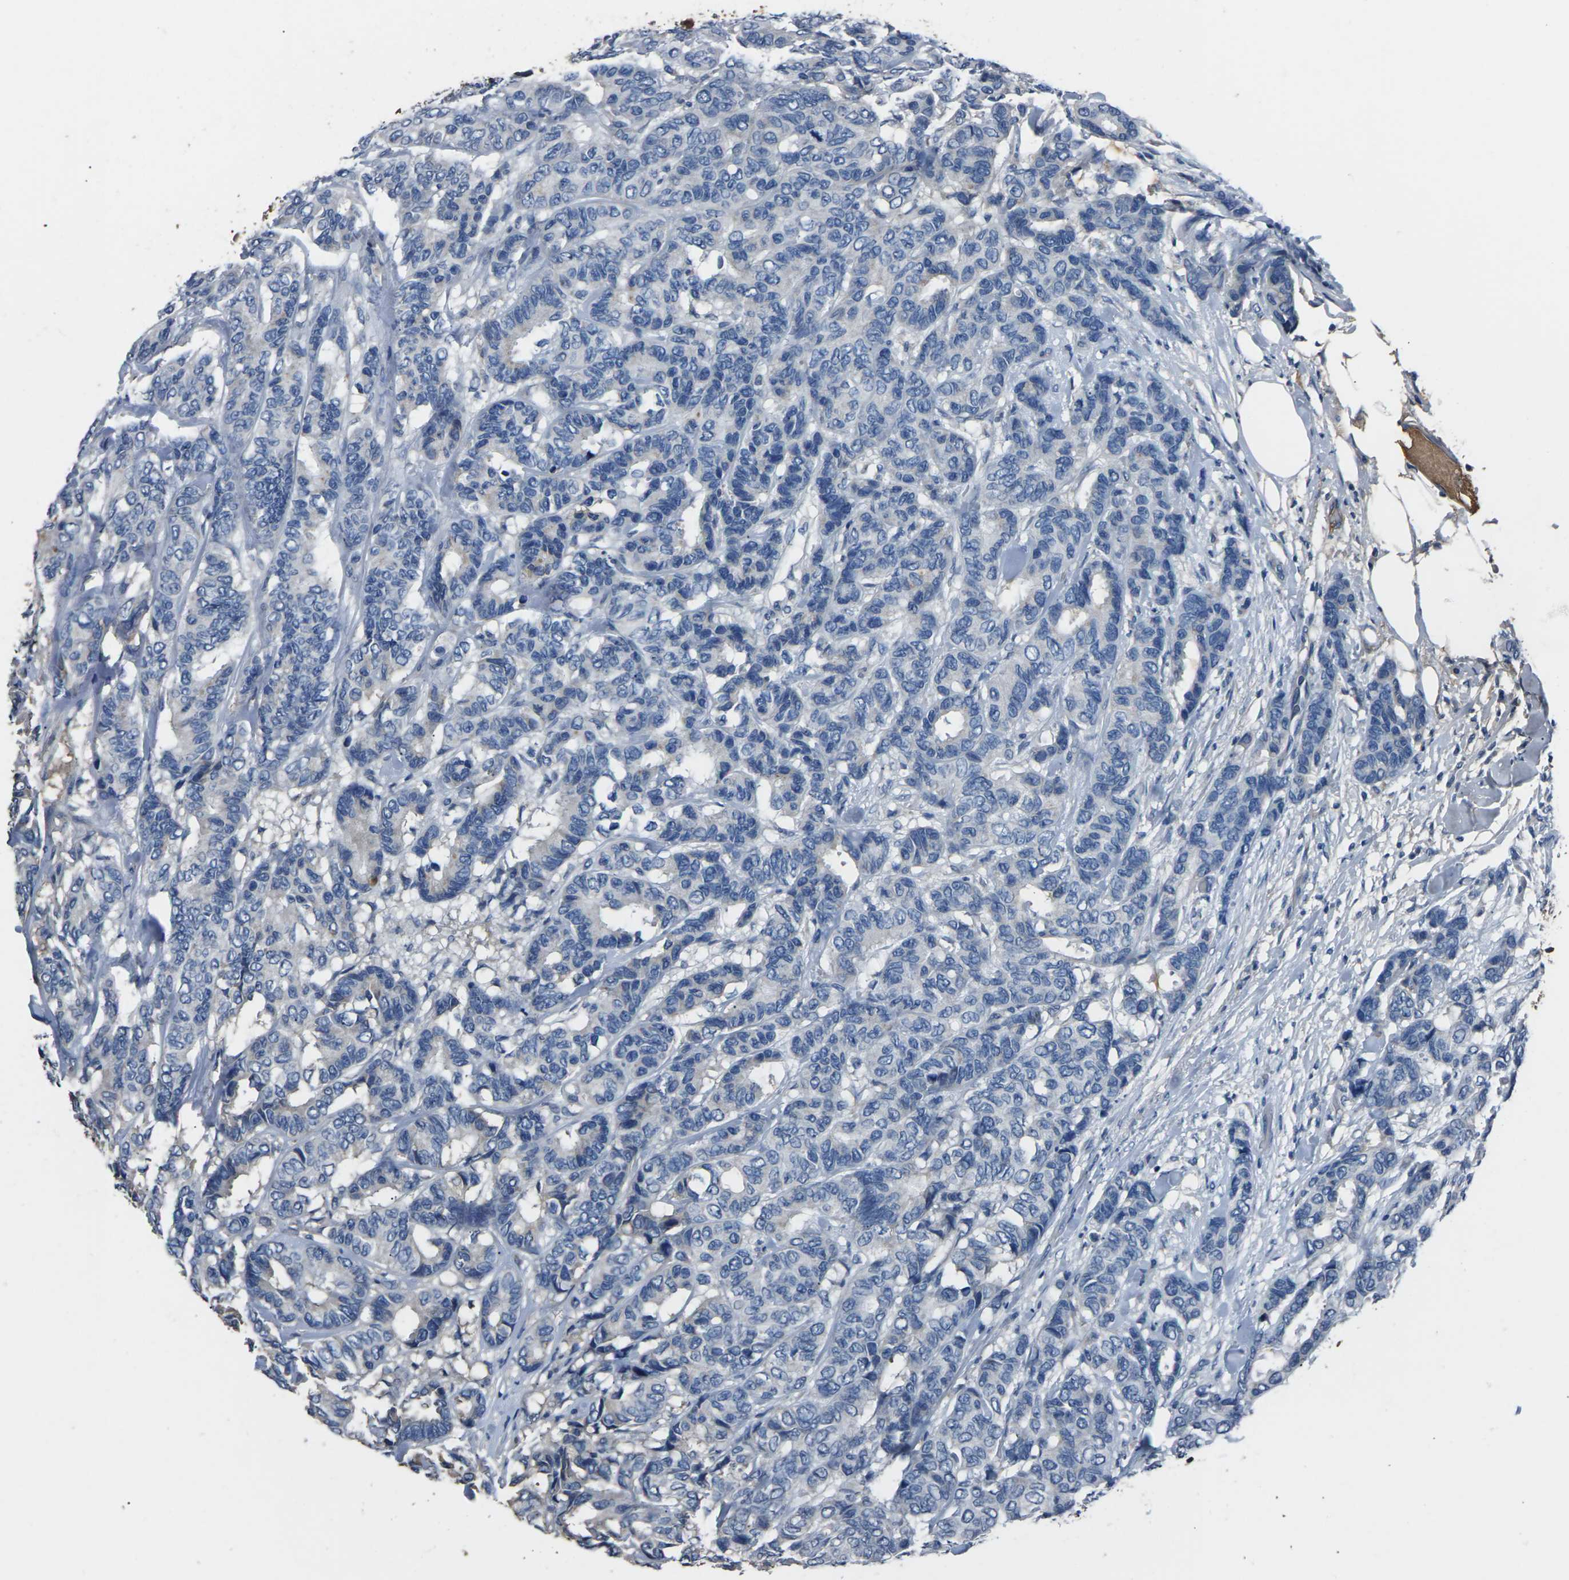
{"staining": {"intensity": "negative", "quantity": "none", "location": "none"}, "tissue": "breast cancer", "cell_type": "Tumor cells", "image_type": "cancer", "snomed": [{"axis": "morphology", "description": "Duct carcinoma"}, {"axis": "topography", "description": "Breast"}], "caption": "A high-resolution histopathology image shows immunohistochemistry (IHC) staining of invasive ductal carcinoma (breast), which demonstrates no significant positivity in tumor cells.", "gene": "LEP", "patient": {"sex": "female", "age": 87}}